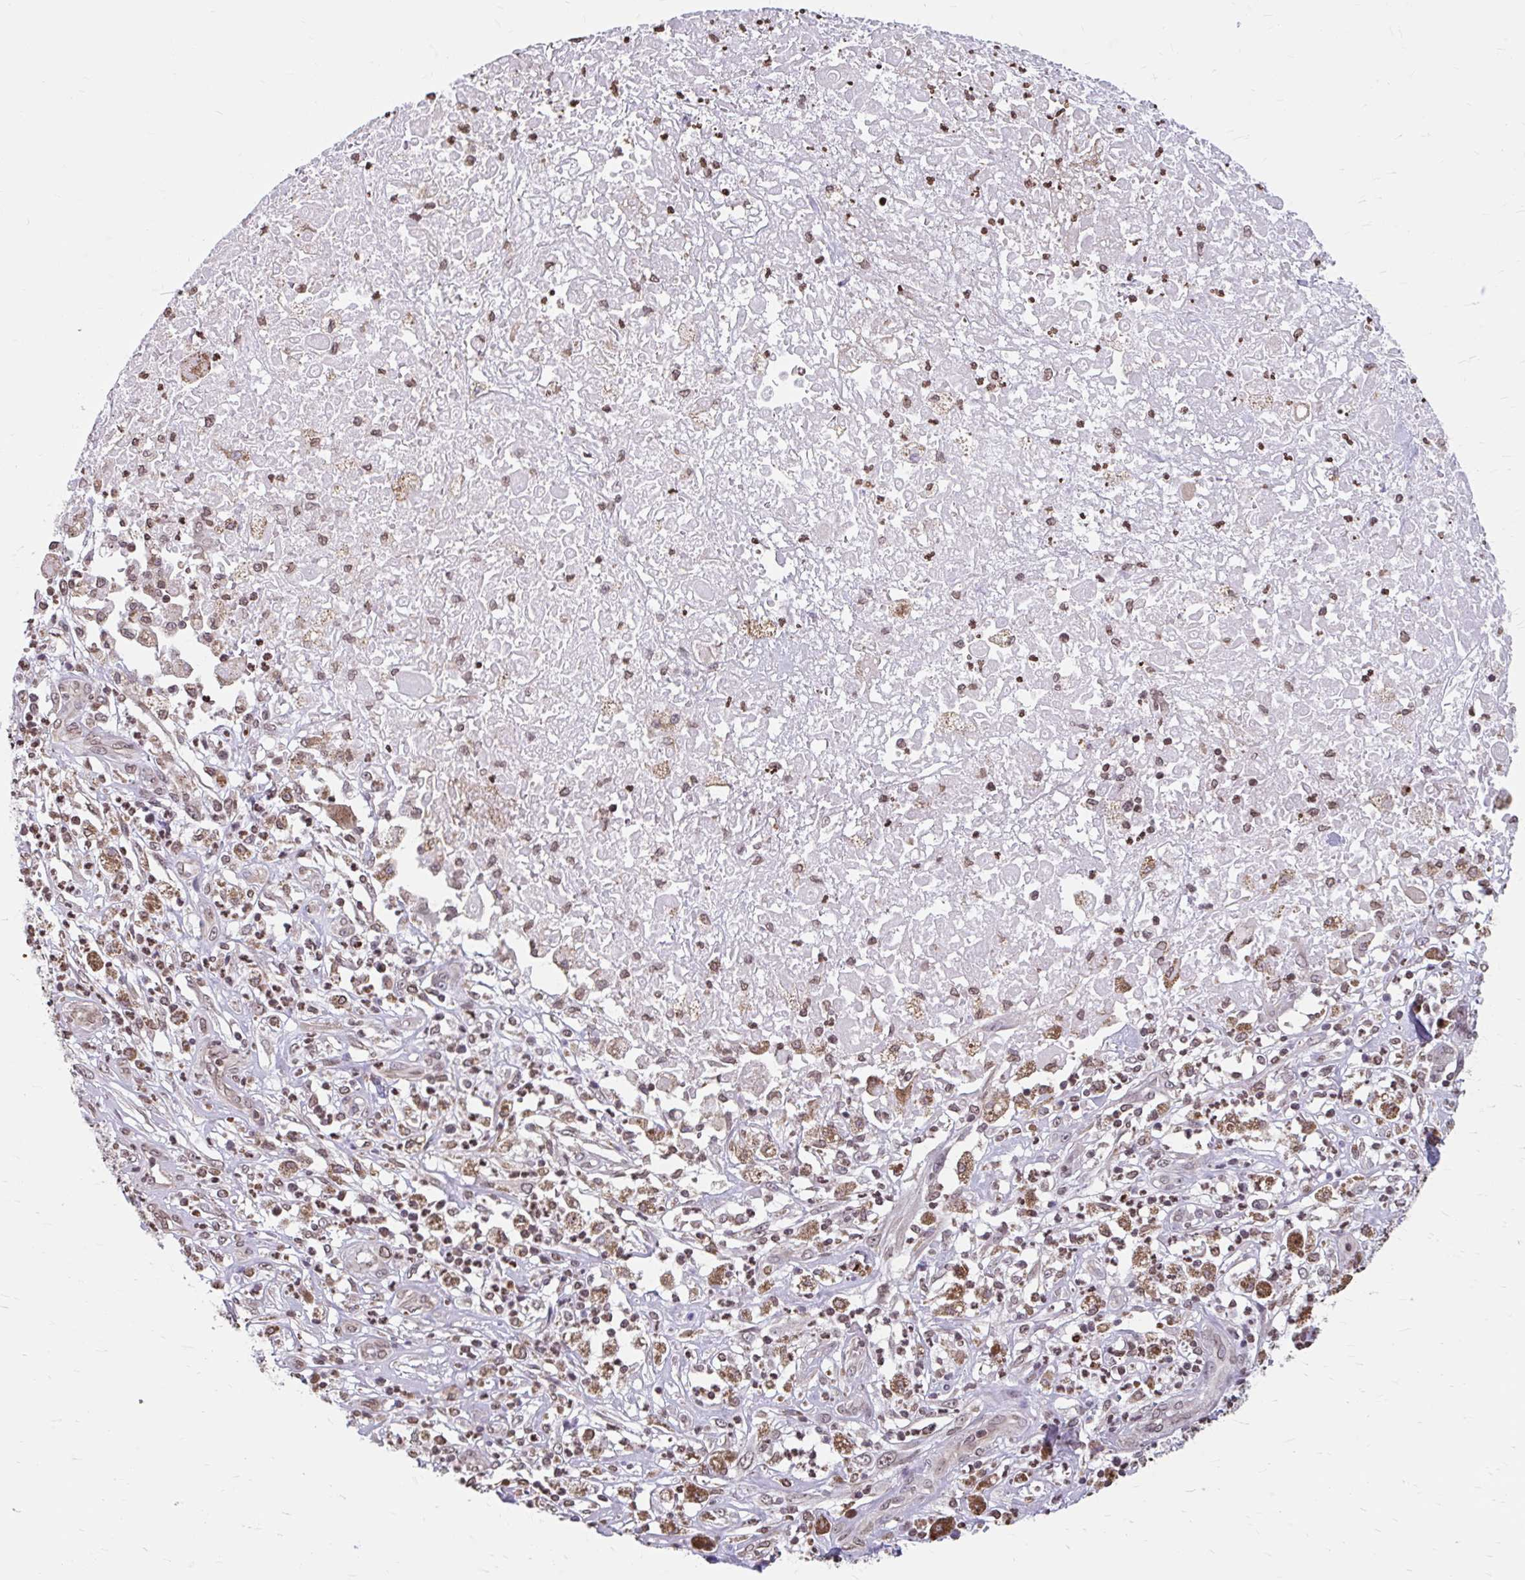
{"staining": {"intensity": "moderate", "quantity": "25%-75%", "location": "nuclear"}, "tissue": "melanoma", "cell_type": "Tumor cells", "image_type": "cancer", "snomed": [{"axis": "morphology", "description": "Necrosis, NOS"}, {"axis": "morphology", "description": "Malignant melanoma, NOS"}, {"axis": "topography", "description": "Skin"}], "caption": "Immunohistochemistry micrograph of human malignant melanoma stained for a protein (brown), which displays medium levels of moderate nuclear staining in about 25%-75% of tumor cells.", "gene": "ORC3", "patient": {"sex": "female", "age": 87}}